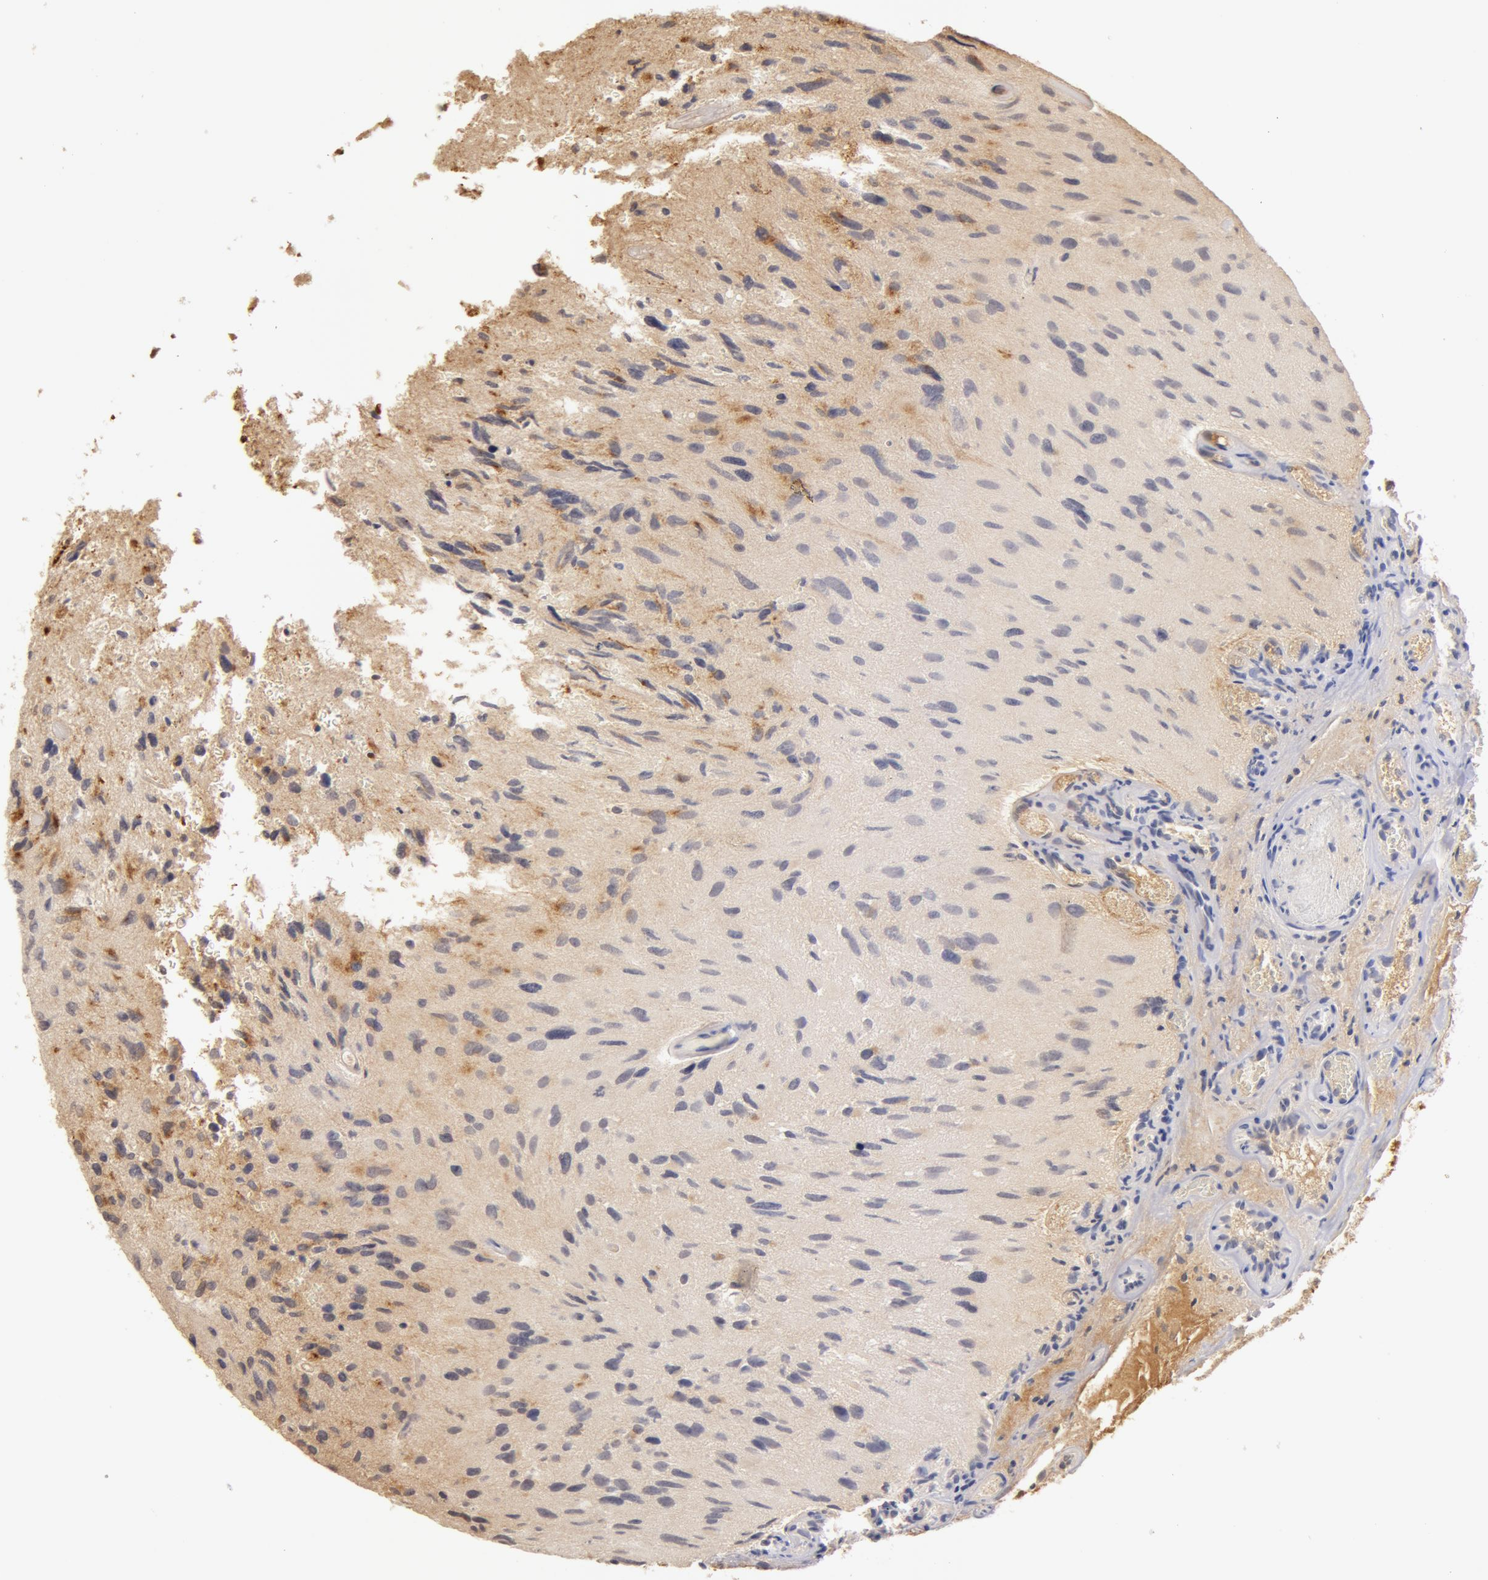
{"staining": {"intensity": "negative", "quantity": "none", "location": "none"}, "tissue": "glioma", "cell_type": "Tumor cells", "image_type": "cancer", "snomed": [{"axis": "morphology", "description": "Glioma, malignant, High grade"}, {"axis": "topography", "description": "Brain"}], "caption": "Immunohistochemistry (IHC) of high-grade glioma (malignant) shows no staining in tumor cells.", "gene": "TF", "patient": {"sex": "male", "age": 69}}